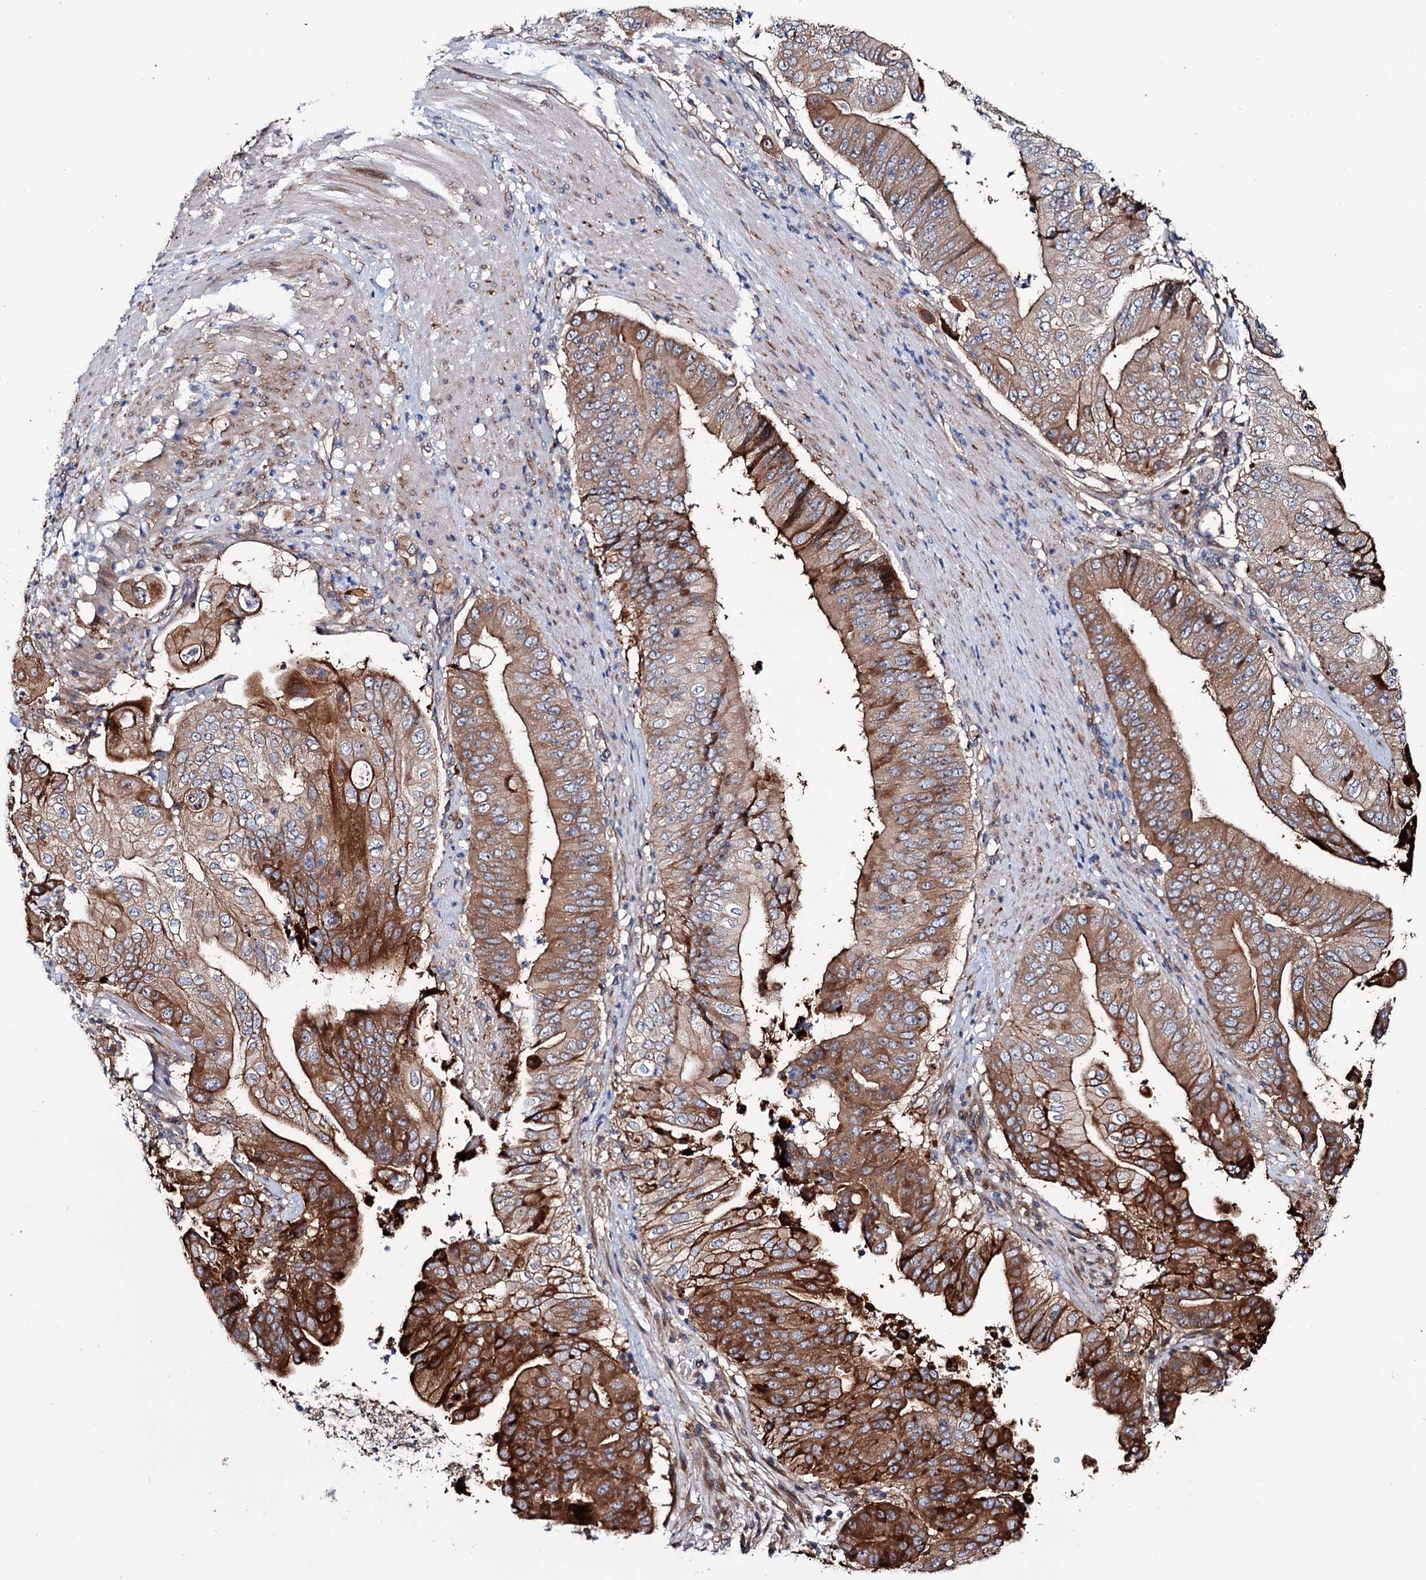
{"staining": {"intensity": "strong", "quantity": ">75%", "location": "cytoplasmic/membranous"}, "tissue": "pancreatic cancer", "cell_type": "Tumor cells", "image_type": "cancer", "snomed": [{"axis": "morphology", "description": "Adenocarcinoma, NOS"}, {"axis": "topography", "description": "Pancreas"}], "caption": "Immunohistochemical staining of human pancreatic adenocarcinoma demonstrates strong cytoplasmic/membranous protein positivity in about >75% of tumor cells.", "gene": "PTDSS2", "patient": {"sex": "female", "age": 77}}